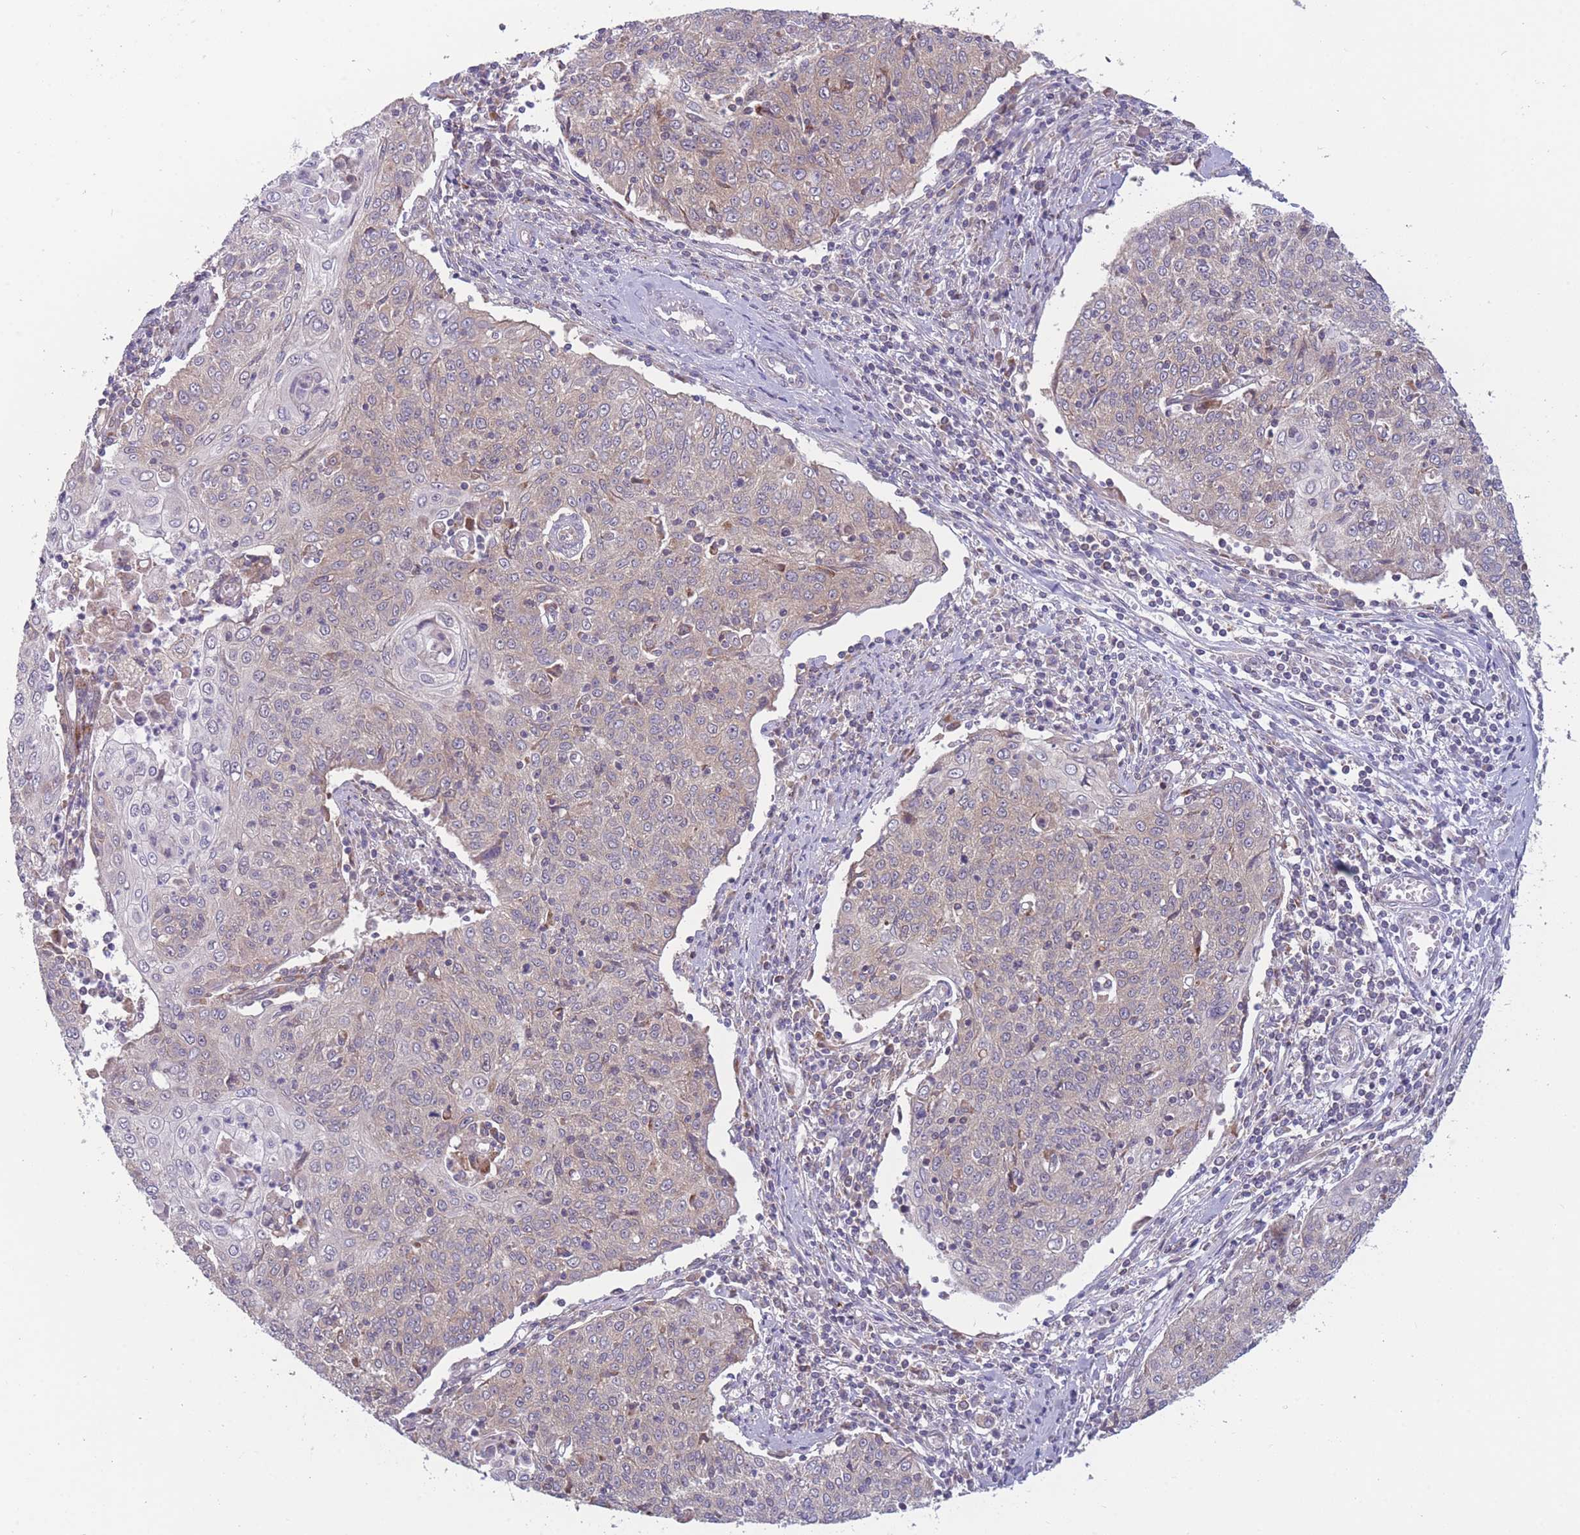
{"staining": {"intensity": "weak", "quantity": "25%-75%", "location": "cytoplasmic/membranous"}, "tissue": "cervical cancer", "cell_type": "Tumor cells", "image_type": "cancer", "snomed": [{"axis": "morphology", "description": "Squamous cell carcinoma, NOS"}, {"axis": "topography", "description": "Cervix"}], "caption": "The histopathology image demonstrates immunohistochemical staining of cervical cancer (squamous cell carcinoma). There is weak cytoplasmic/membranous expression is present in about 25%-75% of tumor cells.", "gene": "CCT6B", "patient": {"sex": "female", "age": 48}}